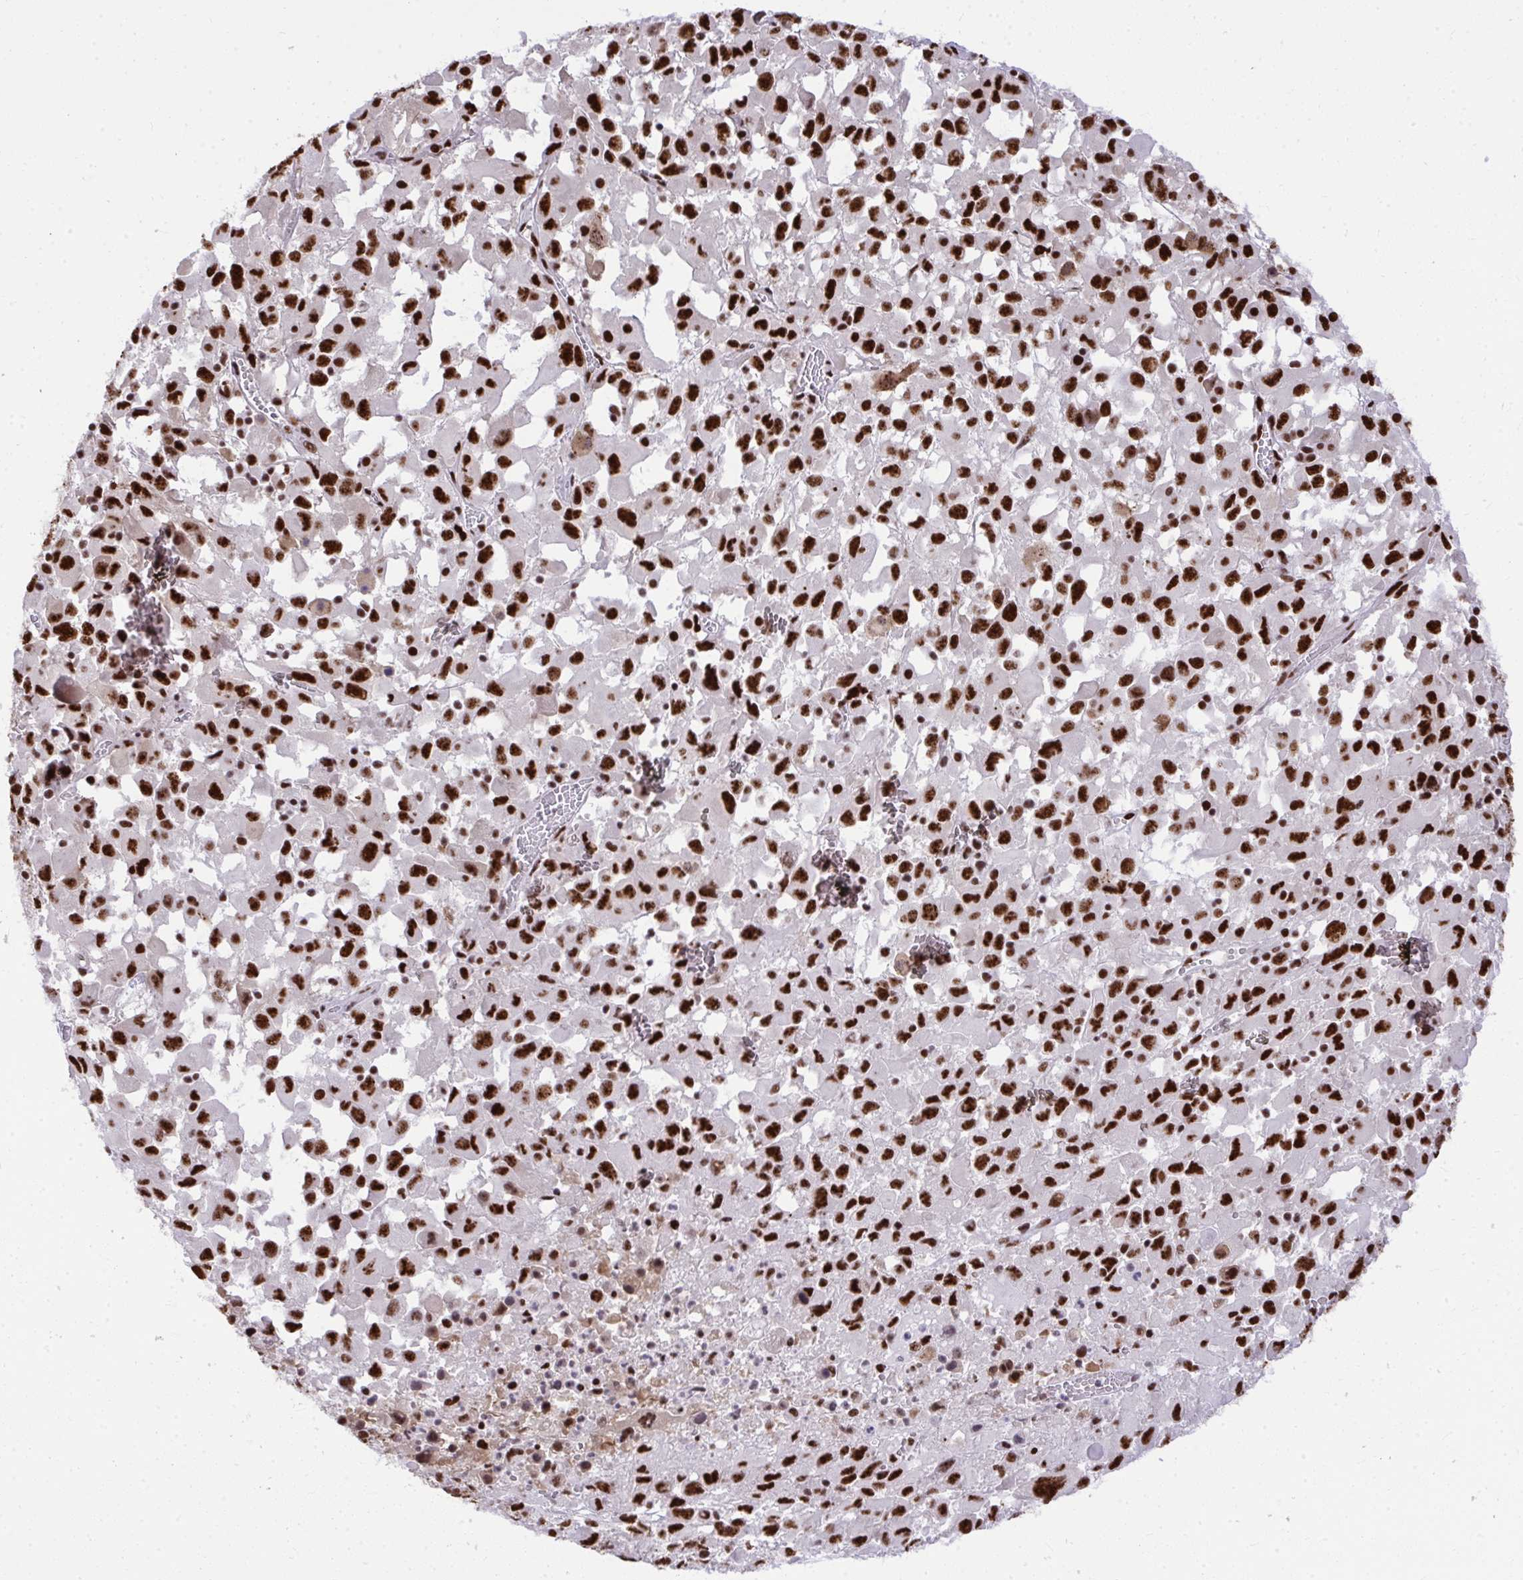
{"staining": {"intensity": "strong", "quantity": ">75%", "location": "nuclear"}, "tissue": "melanoma", "cell_type": "Tumor cells", "image_type": "cancer", "snomed": [{"axis": "morphology", "description": "Malignant melanoma, Metastatic site"}, {"axis": "topography", "description": "Soft tissue"}], "caption": "This micrograph reveals malignant melanoma (metastatic site) stained with immunohistochemistry to label a protein in brown. The nuclear of tumor cells show strong positivity for the protein. Nuclei are counter-stained blue.", "gene": "PRPF19", "patient": {"sex": "male", "age": 50}}